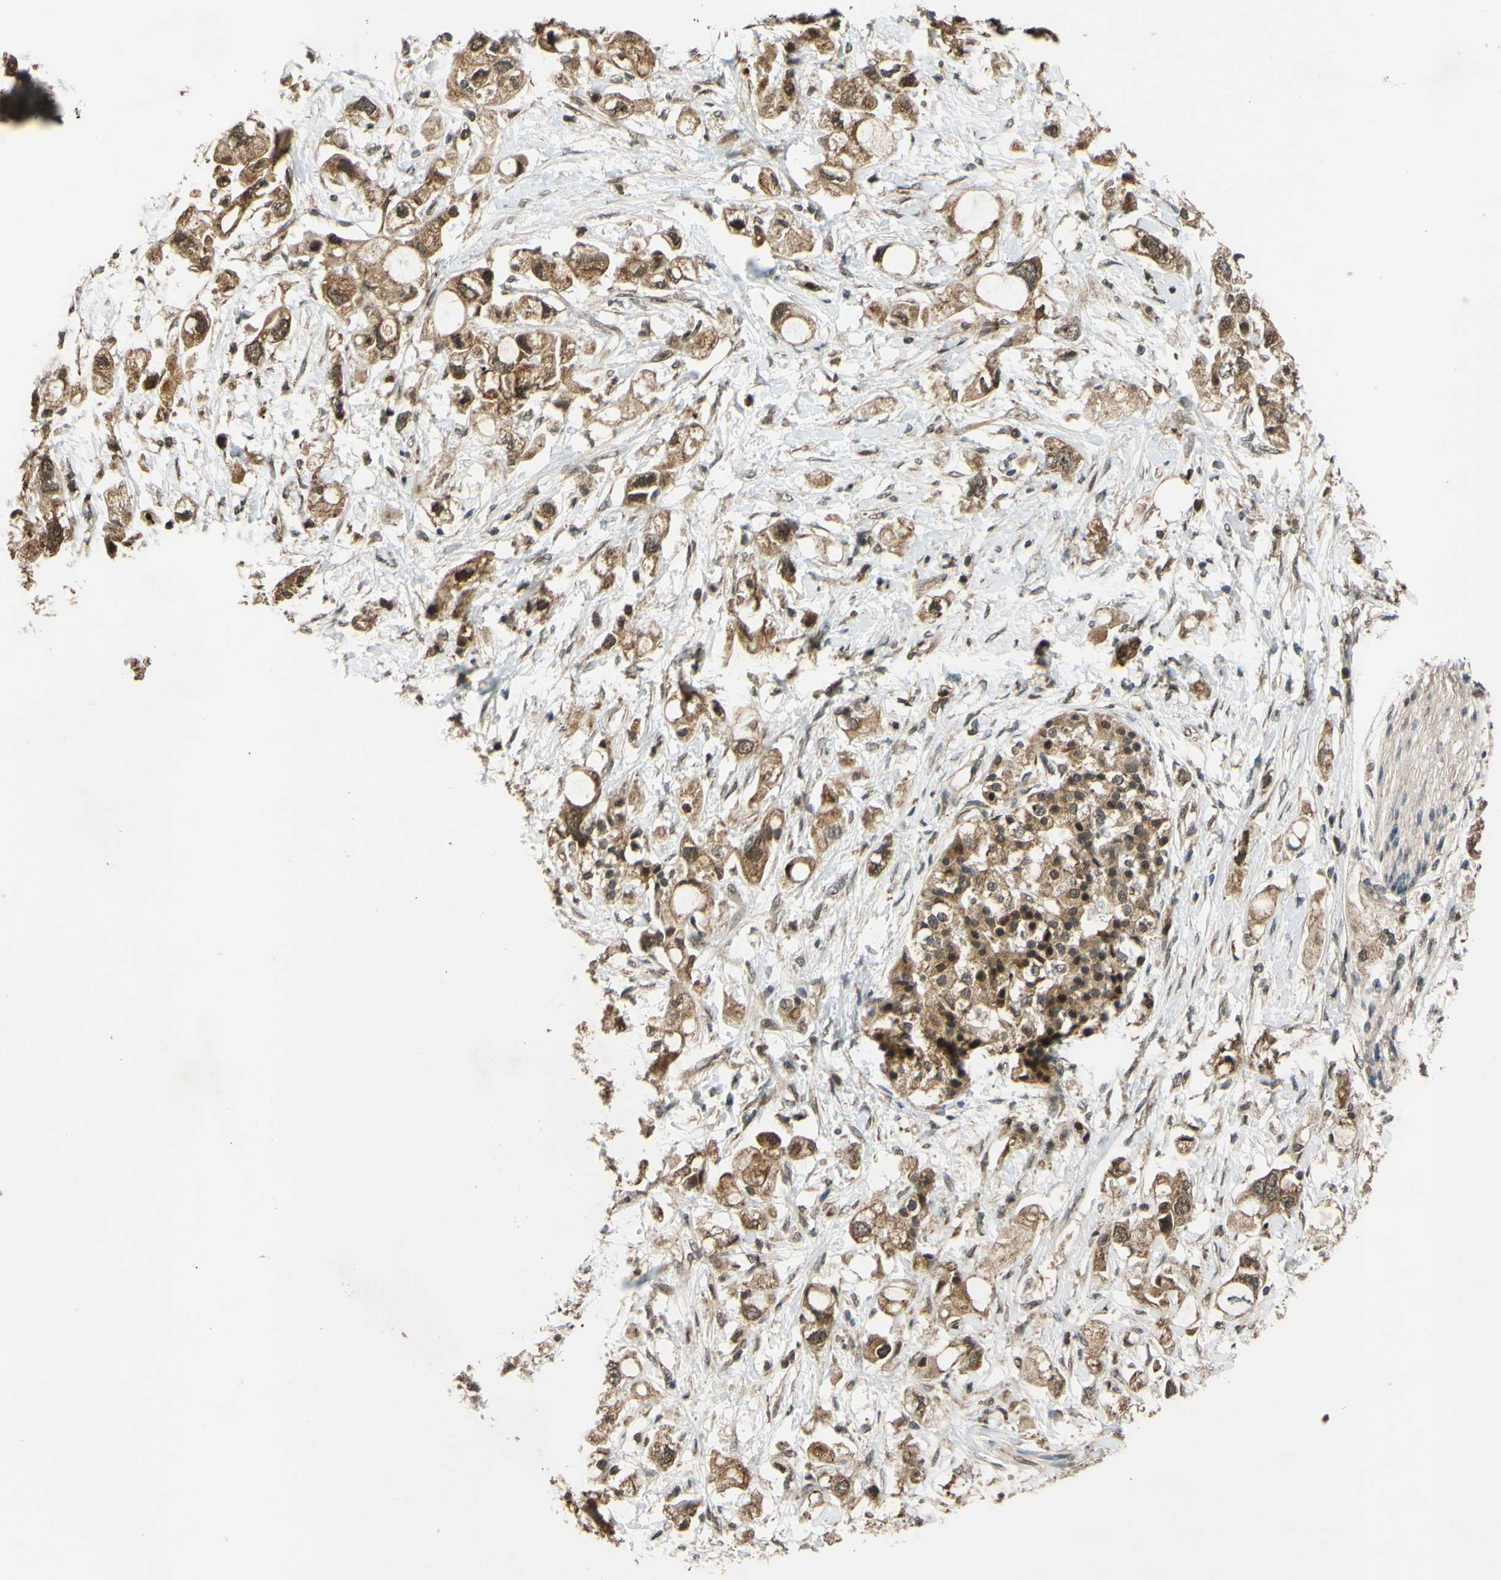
{"staining": {"intensity": "moderate", "quantity": ">75%", "location": "cytoplasmic/membranous"}, "tissue": "pancreatic cancer", "cell_type": "Tumor cells", "image_type": "cancer", "snomed": [{"axis": "morphology", "description": "Adenocarcinoma, NOS"}, {"axis": "topography", "description": "Pancreas"}], "caption": "Immunohistochemistry staining of adenocarcinoma (pancreatic), which shows medium levels of moderate cytoplasmic/membranous expression in approximately >75% of tumor cells indicating moderate cytoplasmic/membranous protein expression. The staining was performed using DAB (brown) for protein detection and nuclei were counterstained in hematoxylin (blue).", "gene": "ABCC8", "patient": {"sex": "female", "age": 56}}